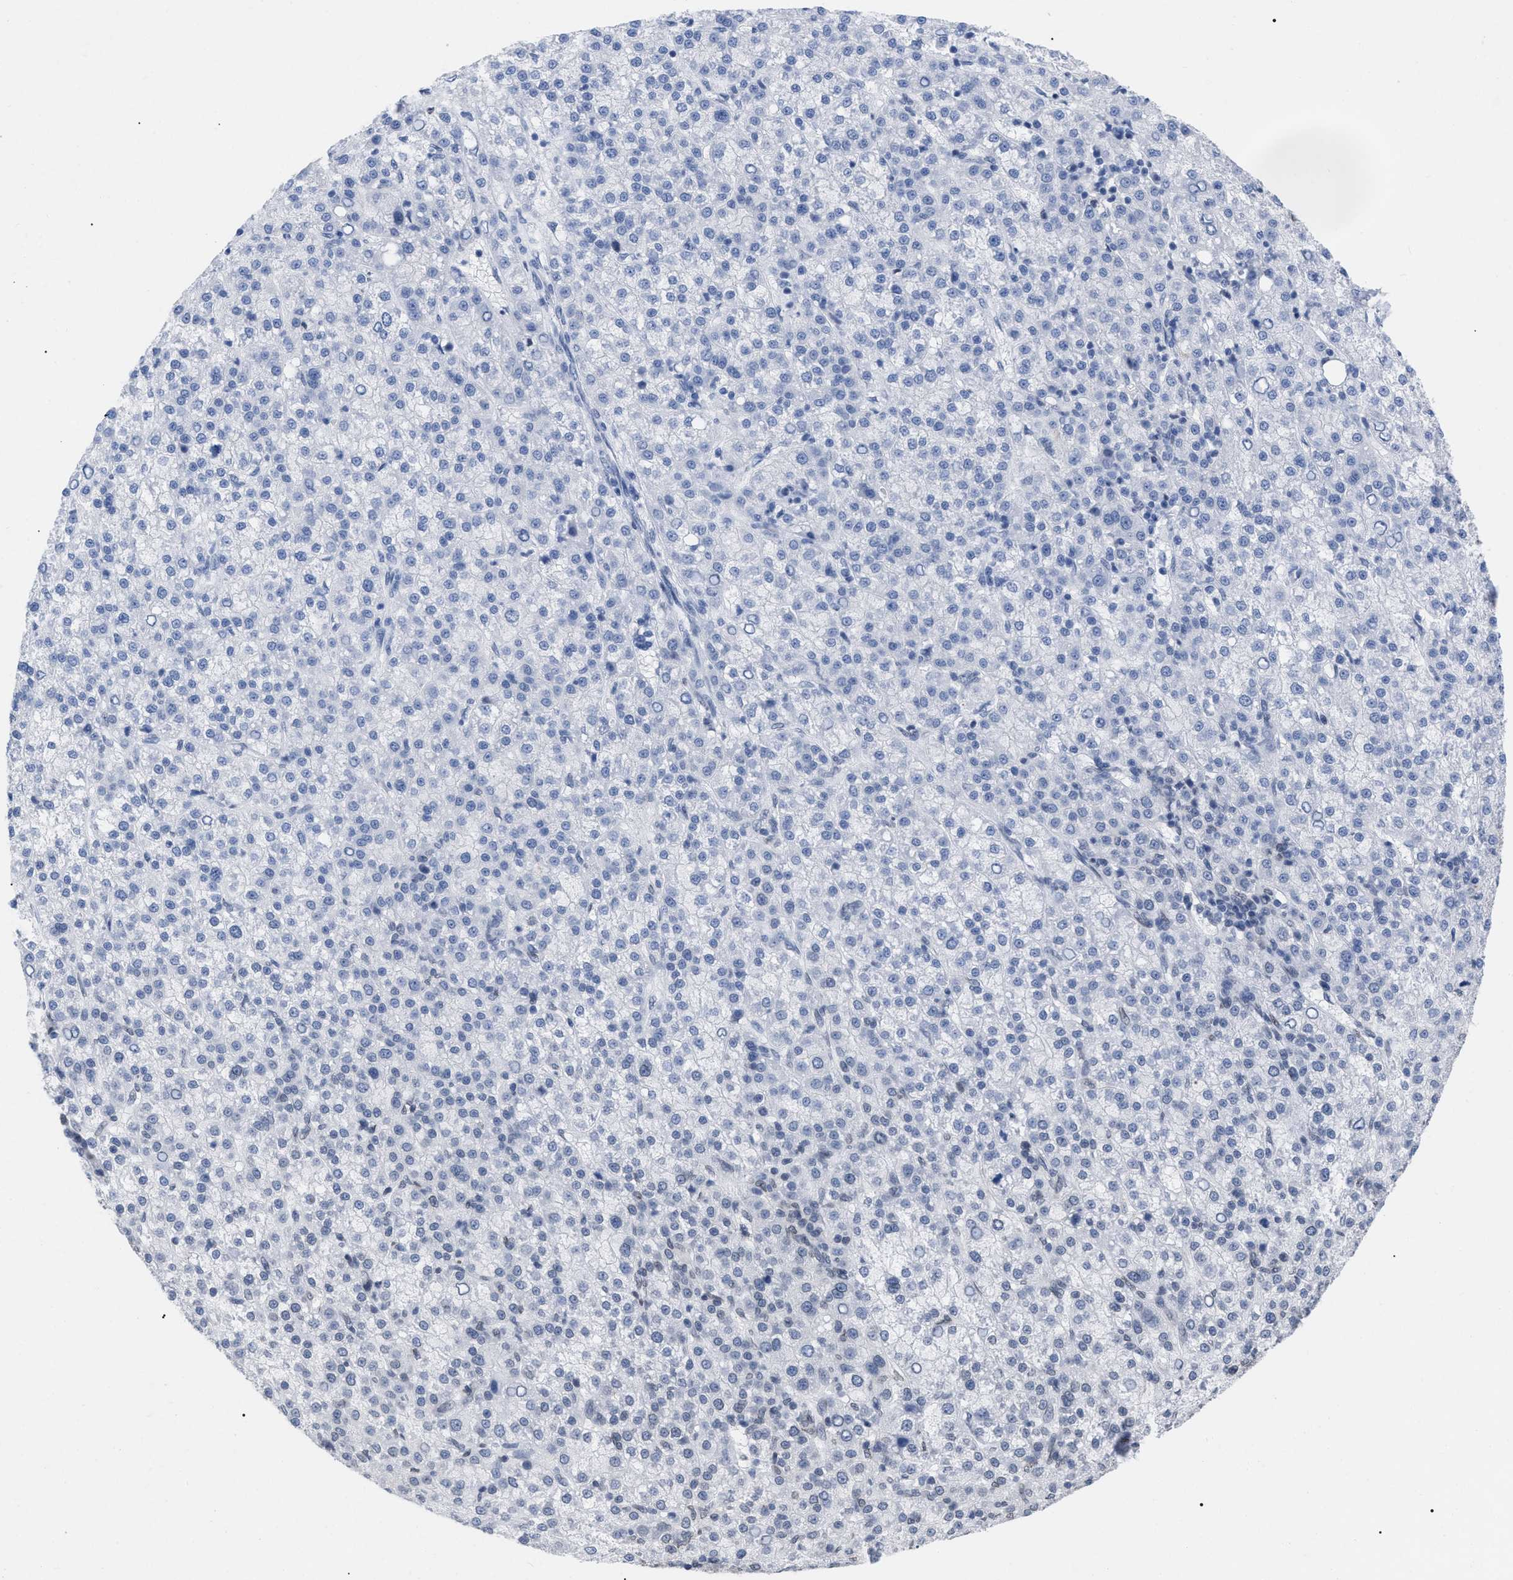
{"staining": {"intensity": "negative", "quantity": "none", "location": "none"}, "tissue": "liver cancer", "cell_type": "Tumor cells", "image_type": "cancer", "snomed": [{"axis": "morphology", "description": "Carcinoma, Hepatocellular, NOS"}, {"axis": "topography", "description": "Liver"}], "caption": "Liver hepatocellular carcinoma was stained to show a protein in brown. There is no significant expression in tumor cells.", "gene": "TPR", "patient": {"sex": "female", "age": 58}}